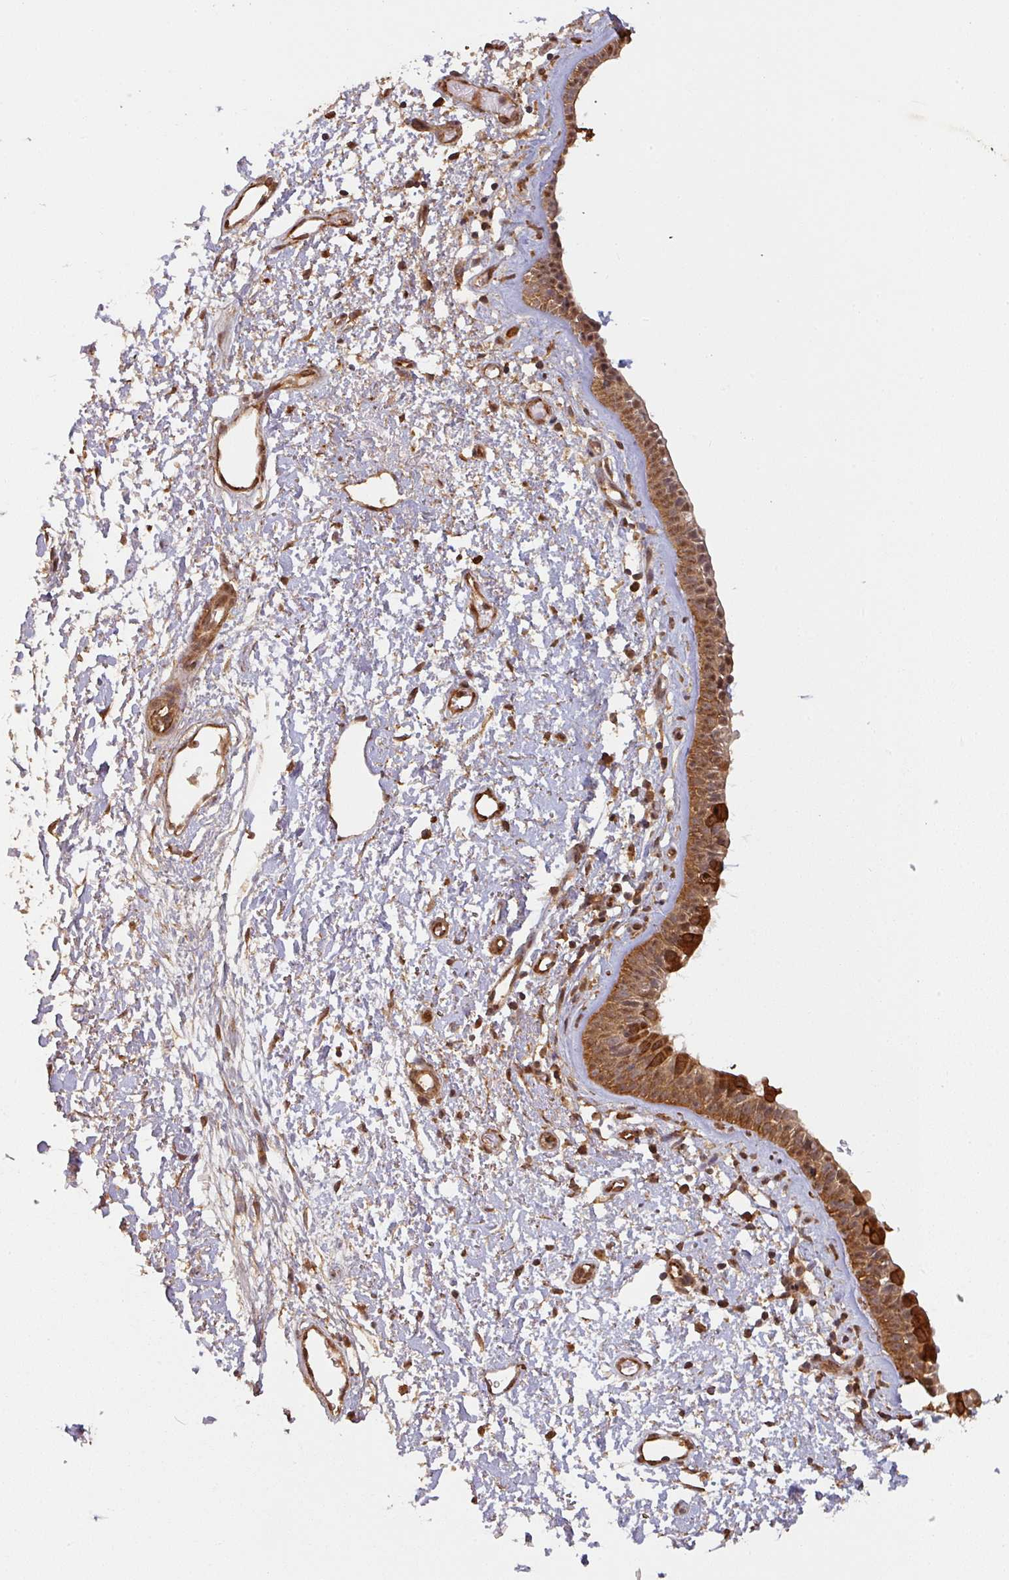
{"staining": {"intensity": "strong", "quantity": ">75%", "location": "cytoplasmic/membranous,nuclear"}, "tissue": "nasopharynx", "cell_type": "Respiratory epithelial cells", "image_type": "normal", "snomed": [{"axis": "morphology", "description": "Normal tissue, NOS"}, {"axis": "topography", "description": "Cartilage tissue"}, {"axis": "topography", "description": "Nasopharynx"}], "caption": "Protein analysis of normal nasopharynx demonstrates strong cytoplasmic/membranous,nuclear positivity in approximately >75% of respiratory epithelial cells. The protein is stained brown, and the nuclei are stained in blue (DAB IHC with brightfield microscopy, high magnification).", "gene": "ZNF322", "patient": {"sex": "male", "age": 56}}